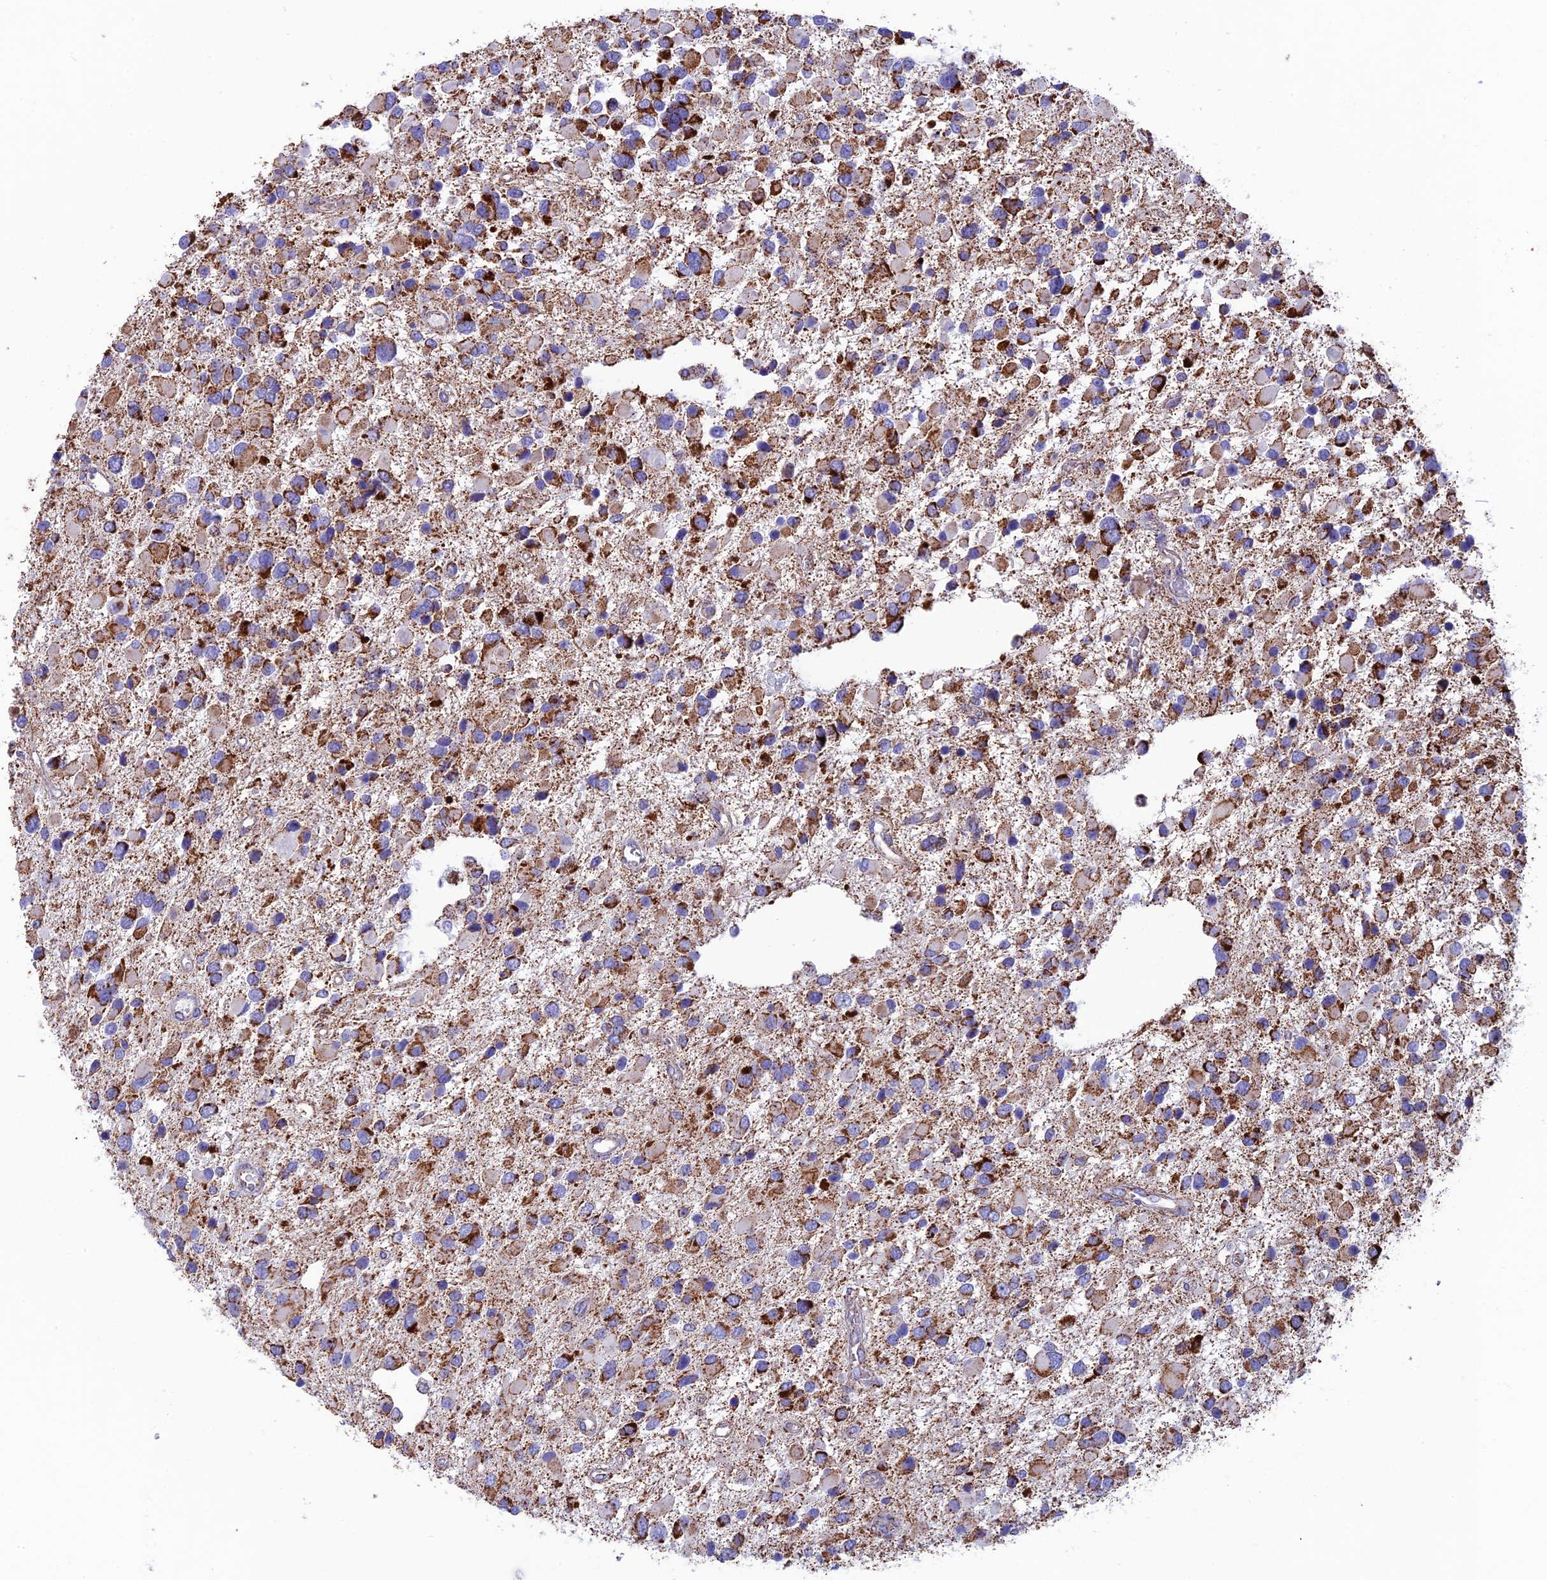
{"staining": {"intensity": "strong", "quantity": "25%-75%", "location": "cytoplasmic/membranous"}, "tissue": "glioma", "cell_type": "Tumor cells", "image_type": "cancer", "snomed": [{"axis": "morphology", "description": "Glioma, malignant, High grade"}, {"axis": "topography", "description": "Brain"}], "caption": "The histopathology image displays staining of high-grade glioma (malignant), revealing strong cytoplasmic/membranous protein expression (brown color) within tumor cells. The staining was performed using DAB to visualize the protein expression in brown, while the nuclei were stained in blue with hematoxylin (Magnification: 20x).", "gene": "CS", "patient": {"sex": "male", "age": 53}}